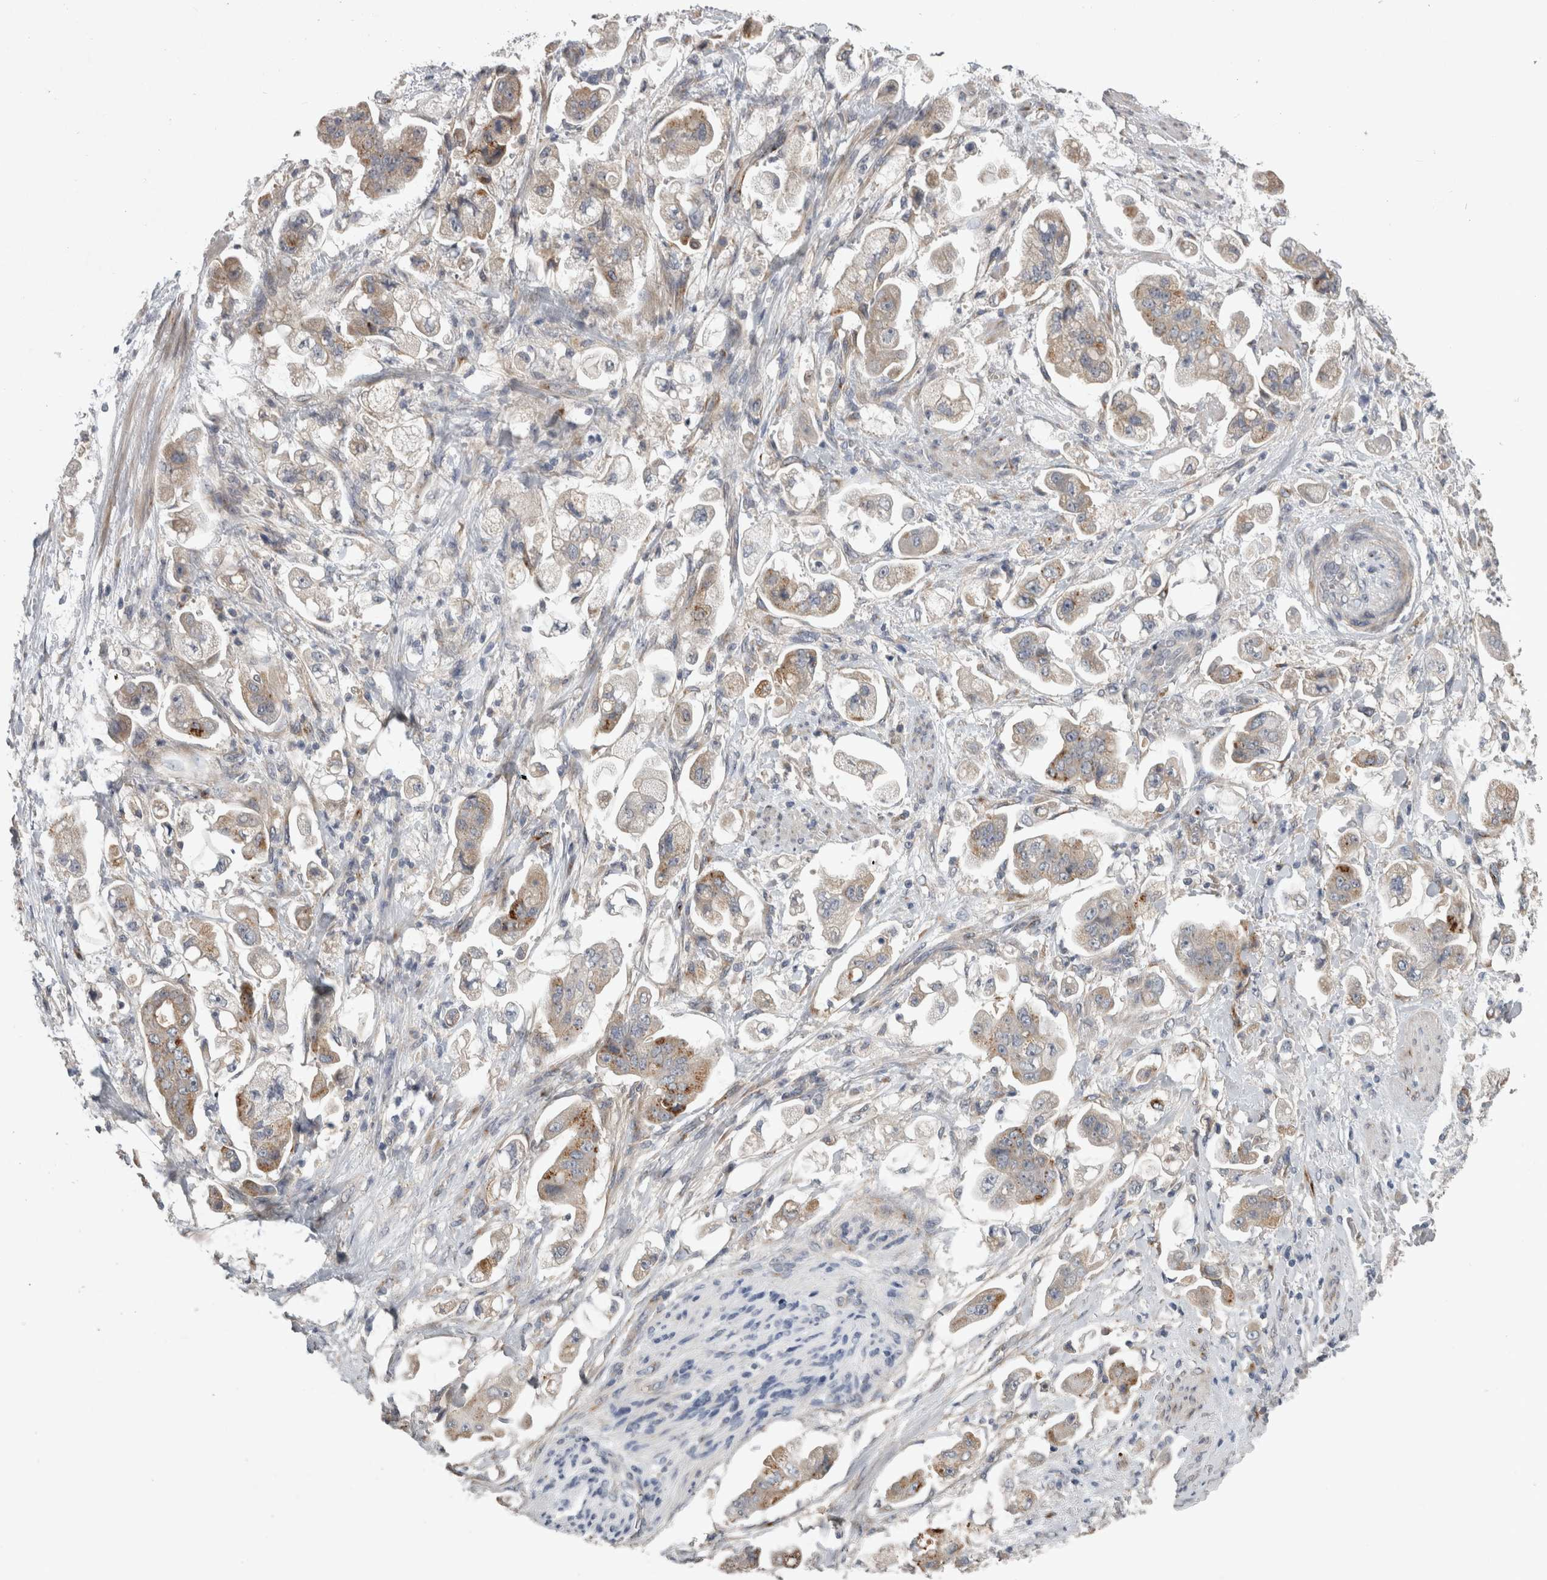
{"staining": {"intensity": "moderate", "quantity": "25%-75%", "location": "cytoplasmic/membranous"}, "tissue": "stomach cancer", "cell_type": "Tumor cells", "image_type": "cancer", "snomed": [{"axis": "morphology", "description": "Adenocarcinoma, NOS"}, {"axis": "topography", "description": "Stomach"}], "caption": "High-magnification brightfield microscopy of adenocarcinoma (stomach) stained with DAB (3,3'-diaminobenzidine) (brown) and counterstained with hematoxylin (blue). tumor cells exhibit moderate cytoplasmic/membranous positivity is appreciated in approximately25%-75% of cells.", "gene": "SLC22A11", "patient": {"sex": "male", "age": 62}}